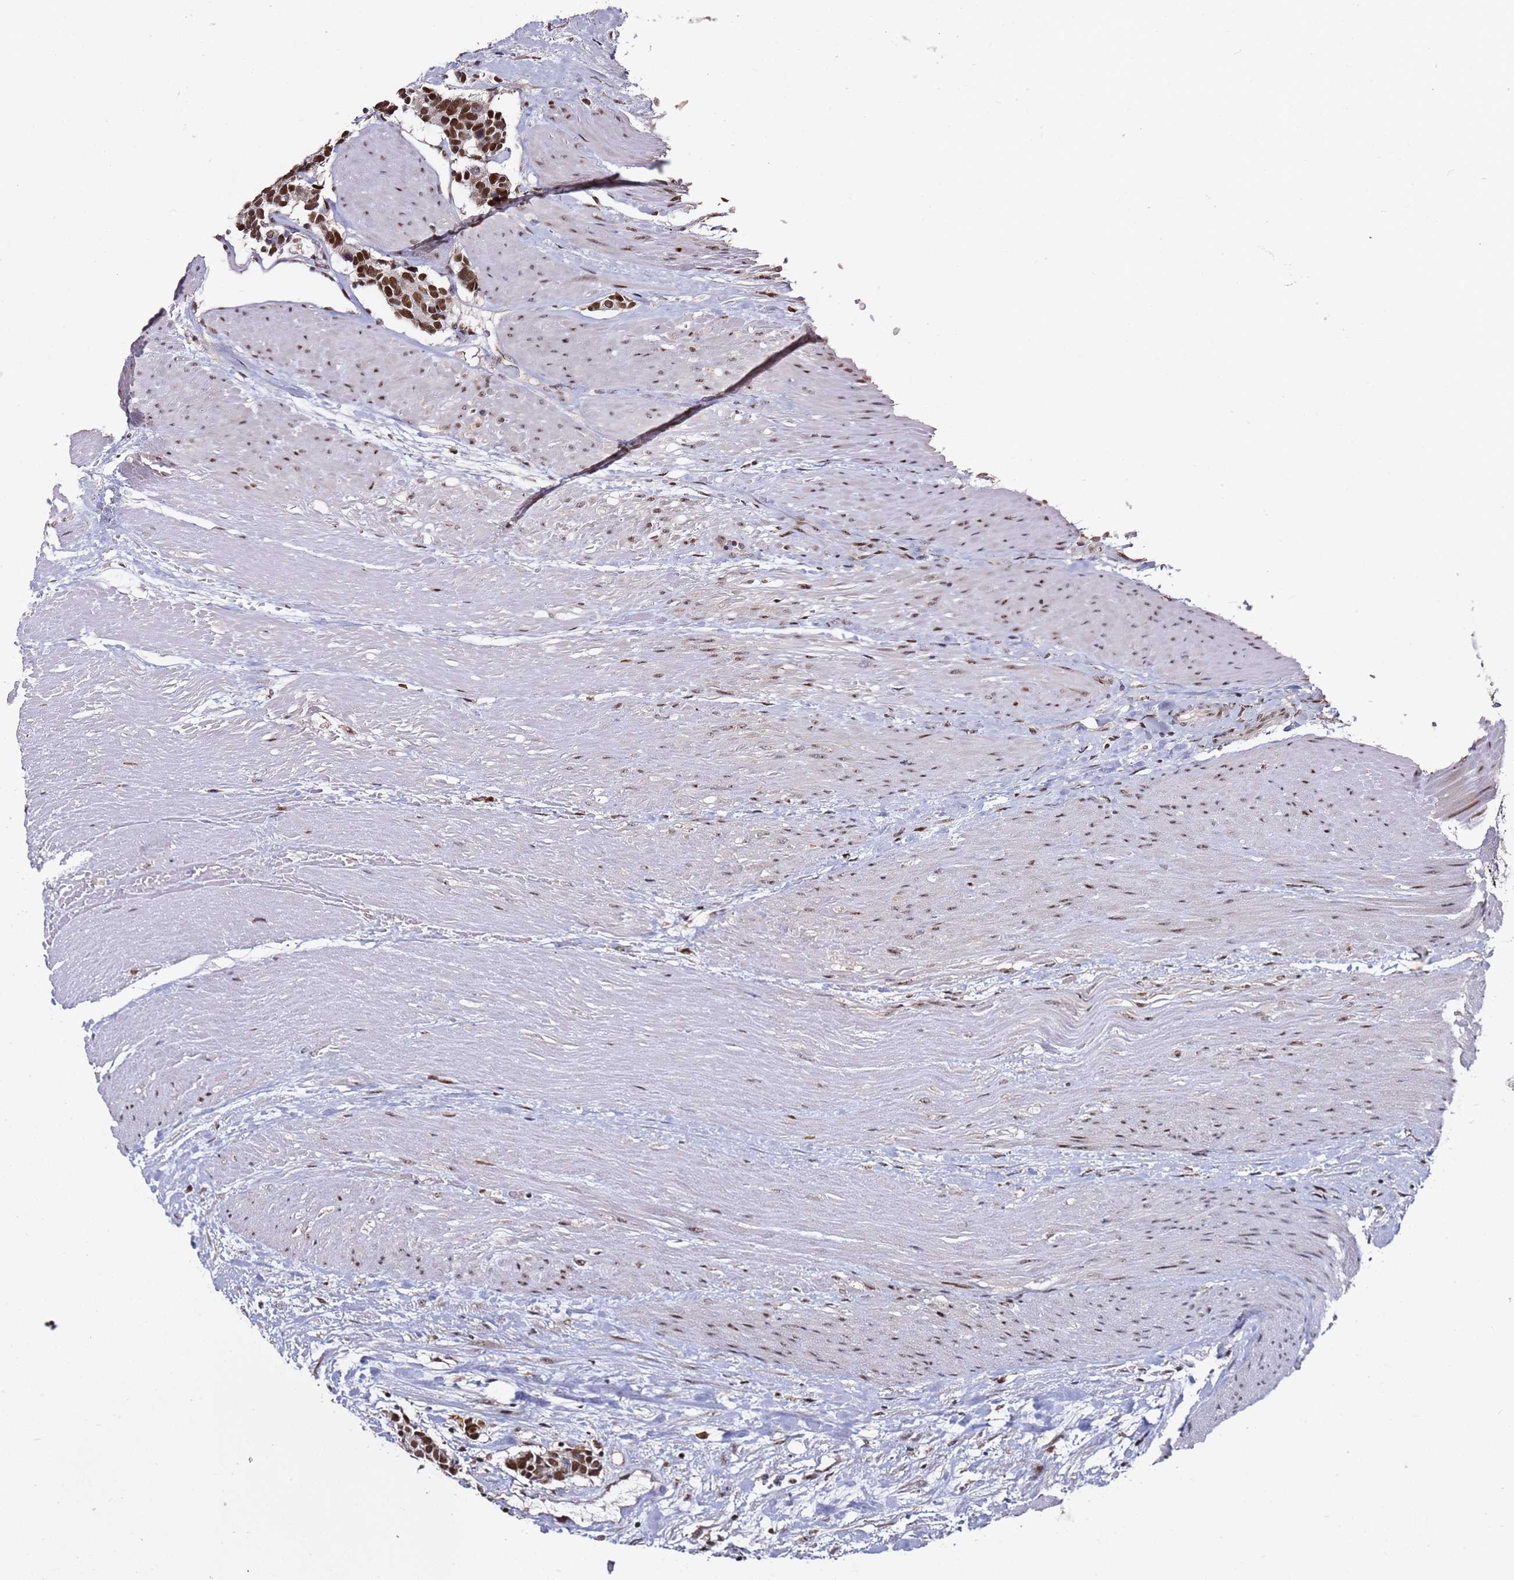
{"staining": {"intensity": "strong", "quantity": ">75%", "location": "nuclear"}, "tissue": "carcinoid", "cell_type": "Tumor cells", "image_type": "cancer", "snomed": [{"axis": "morphology", "description": "Carcinoma, NOS"}, {"axis": "morphology", "description": "Carcinoid, malignant, NOS"}, {"axis": "topography", "description": "Urinary bladder"}], "caption": "IHC of human carcinoma displays high levels of strong nuclear expression in about >75% of tumor cells. The staining was performed using DAB, with brown indicating positive protein expression. Nuclei are stained blue with hematoxylin.", "gene": "FCF1", "patient": {"sex": "male", "age": 57}}